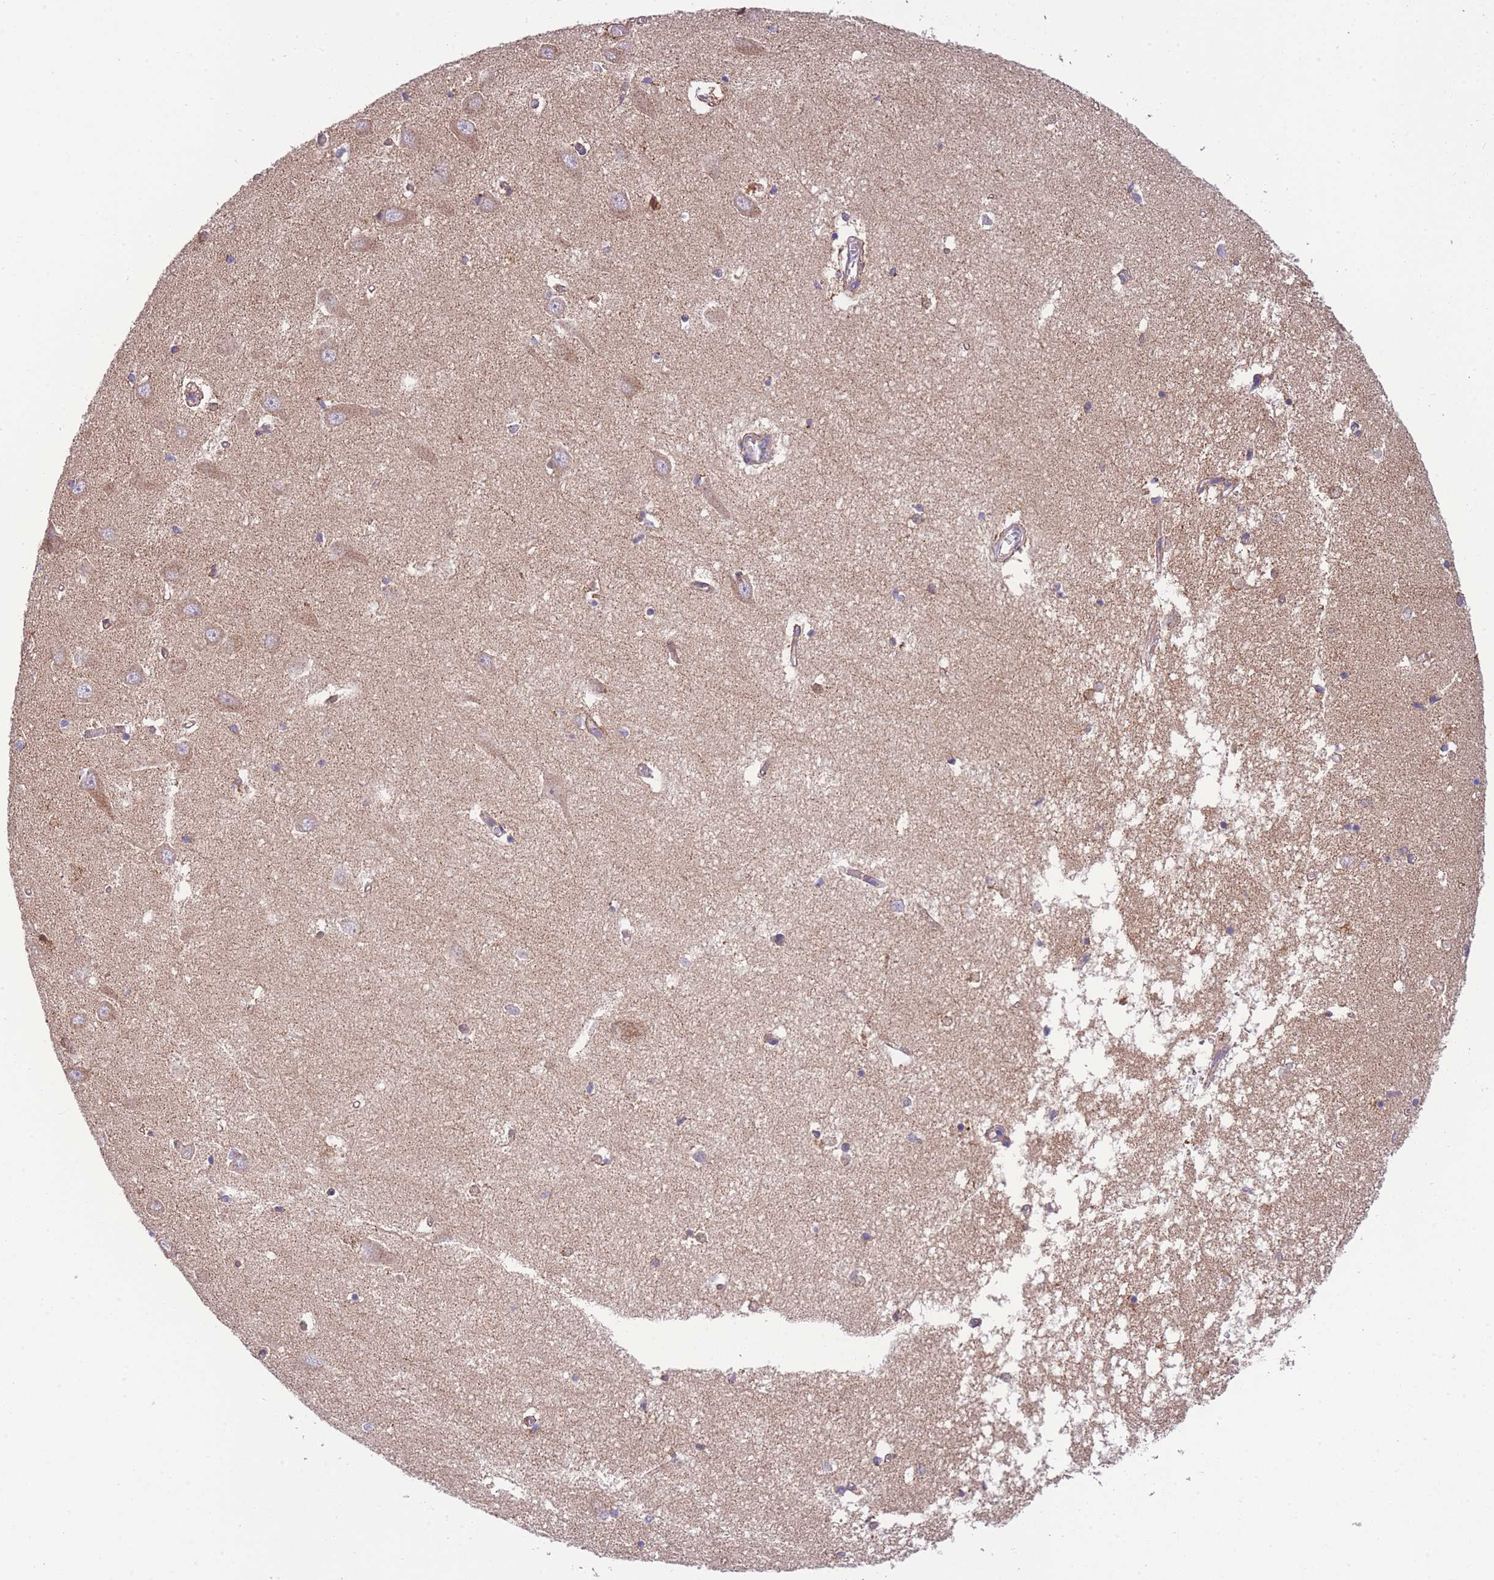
{"staining": {"intensity": "moderate", "quantity": "25%-75%", "location": "cytoplasmic/membranous"}, "tissue": "hippocampus", "cell_type": "Glial cells", "image_type": "normal", "snomed": [{"axis": "morphology", "description": "Normal tissue, NOS"}, {"axis": "topography", "description": "Hippocampus"}], "caption": "Human hippocampus stained for a protein (brown) shows moderate cytoplasmic/membranous positive expression in about 25%-75% of glial cells.", "gene": "ST3GAL3", "patient": {"sex": "male", "age": 70}}